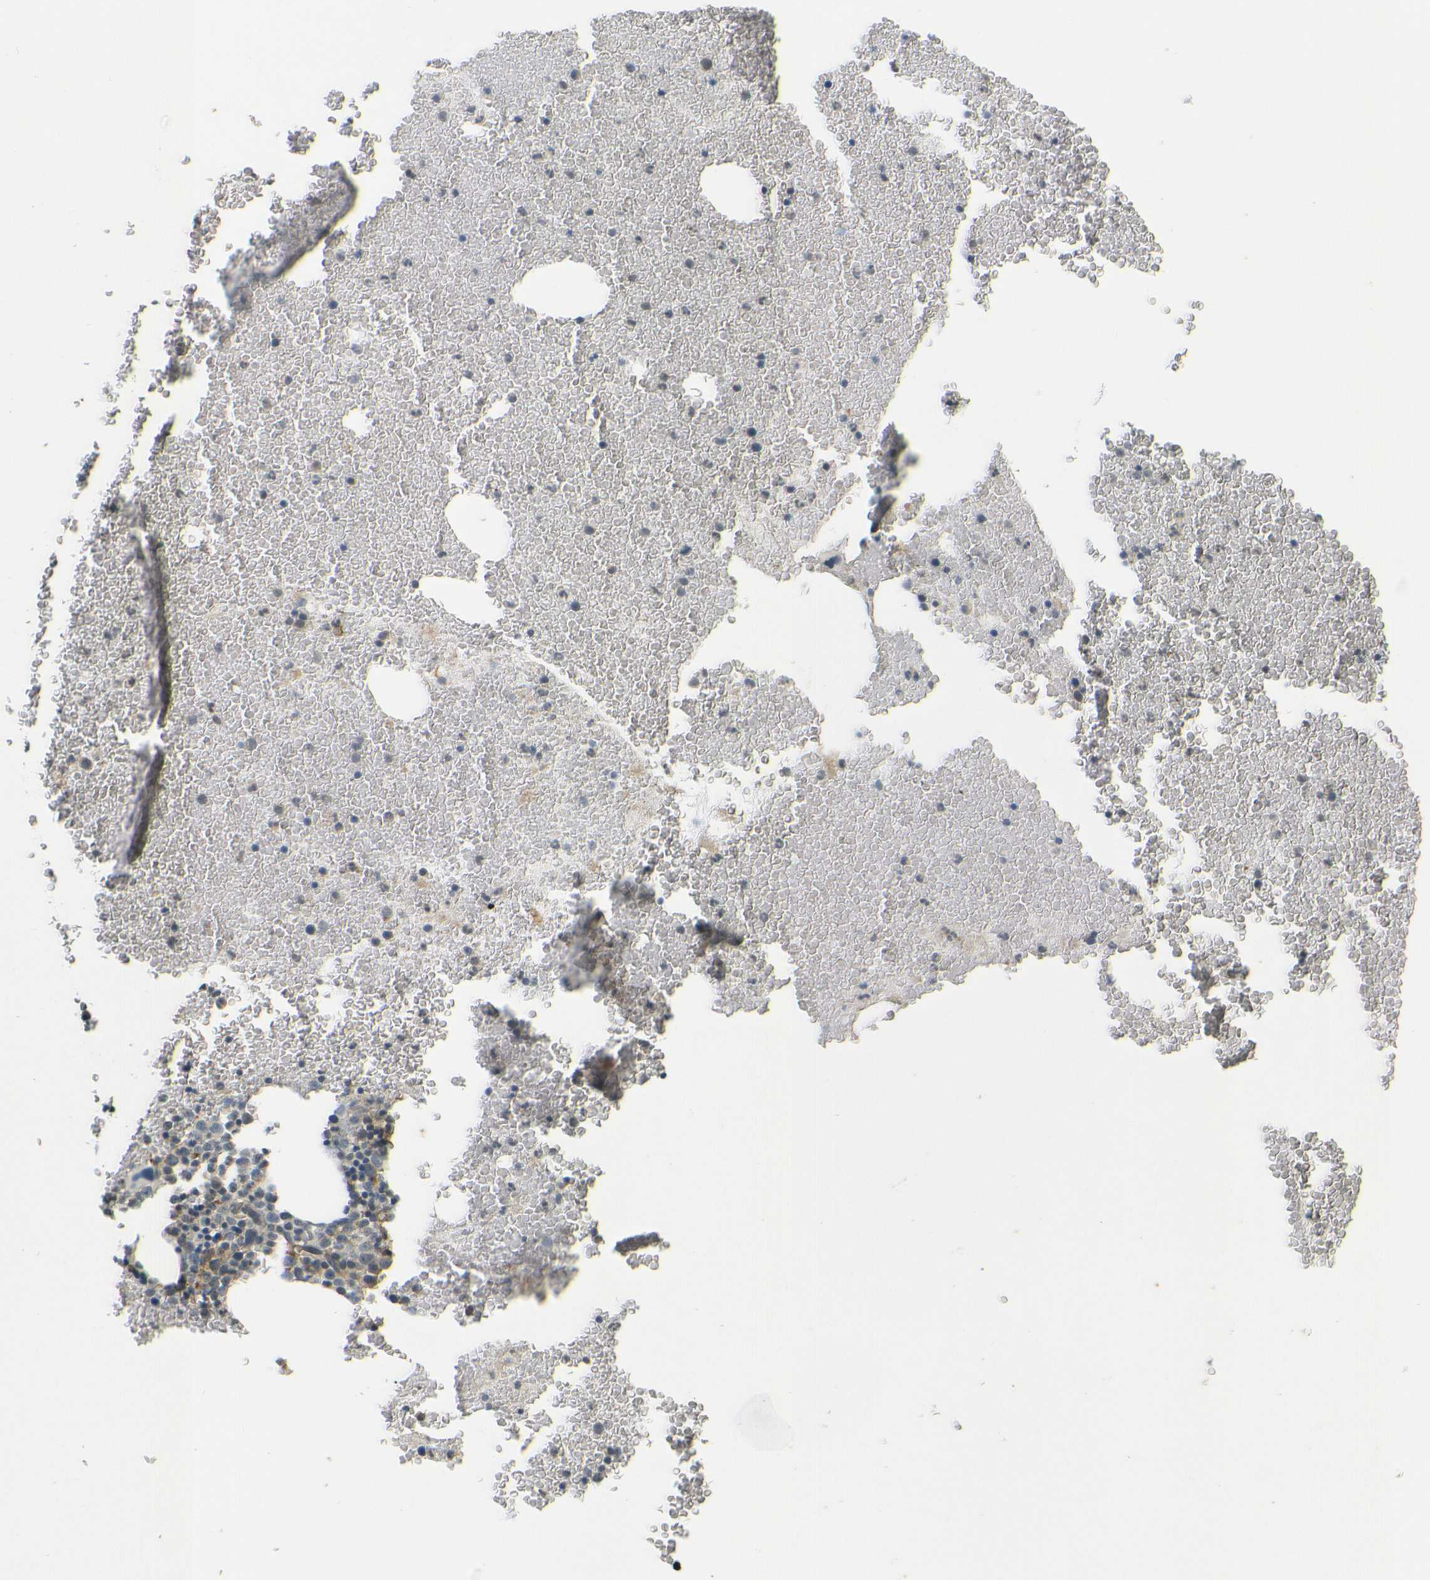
{"staining": {"intensity": "moderate", "quantity": "25%-75%", "location": "cytoplasmic/membranous"}, "tissue": "bone marrow", "cell_type": "Hematopoietic cells", "image_type": "normal", "snomed": [{"axis": "morphology", "description": "Normal tissue, NOS"}, {"axis": "morphology", "description": "Inflammation, NOS"}, {"axis": "topography", "description": "Bone marrow"}], "caption": "The histopathology image demonstrates immunohistochemical staining of unremarkable bone marrow. There is moderate cytoplasmic/membranous positivity is appreciated in approximately 25%-75% of hematopoietic cells.", "gene": "DAB2", "patient": {"sex": "male", "age": 47}}